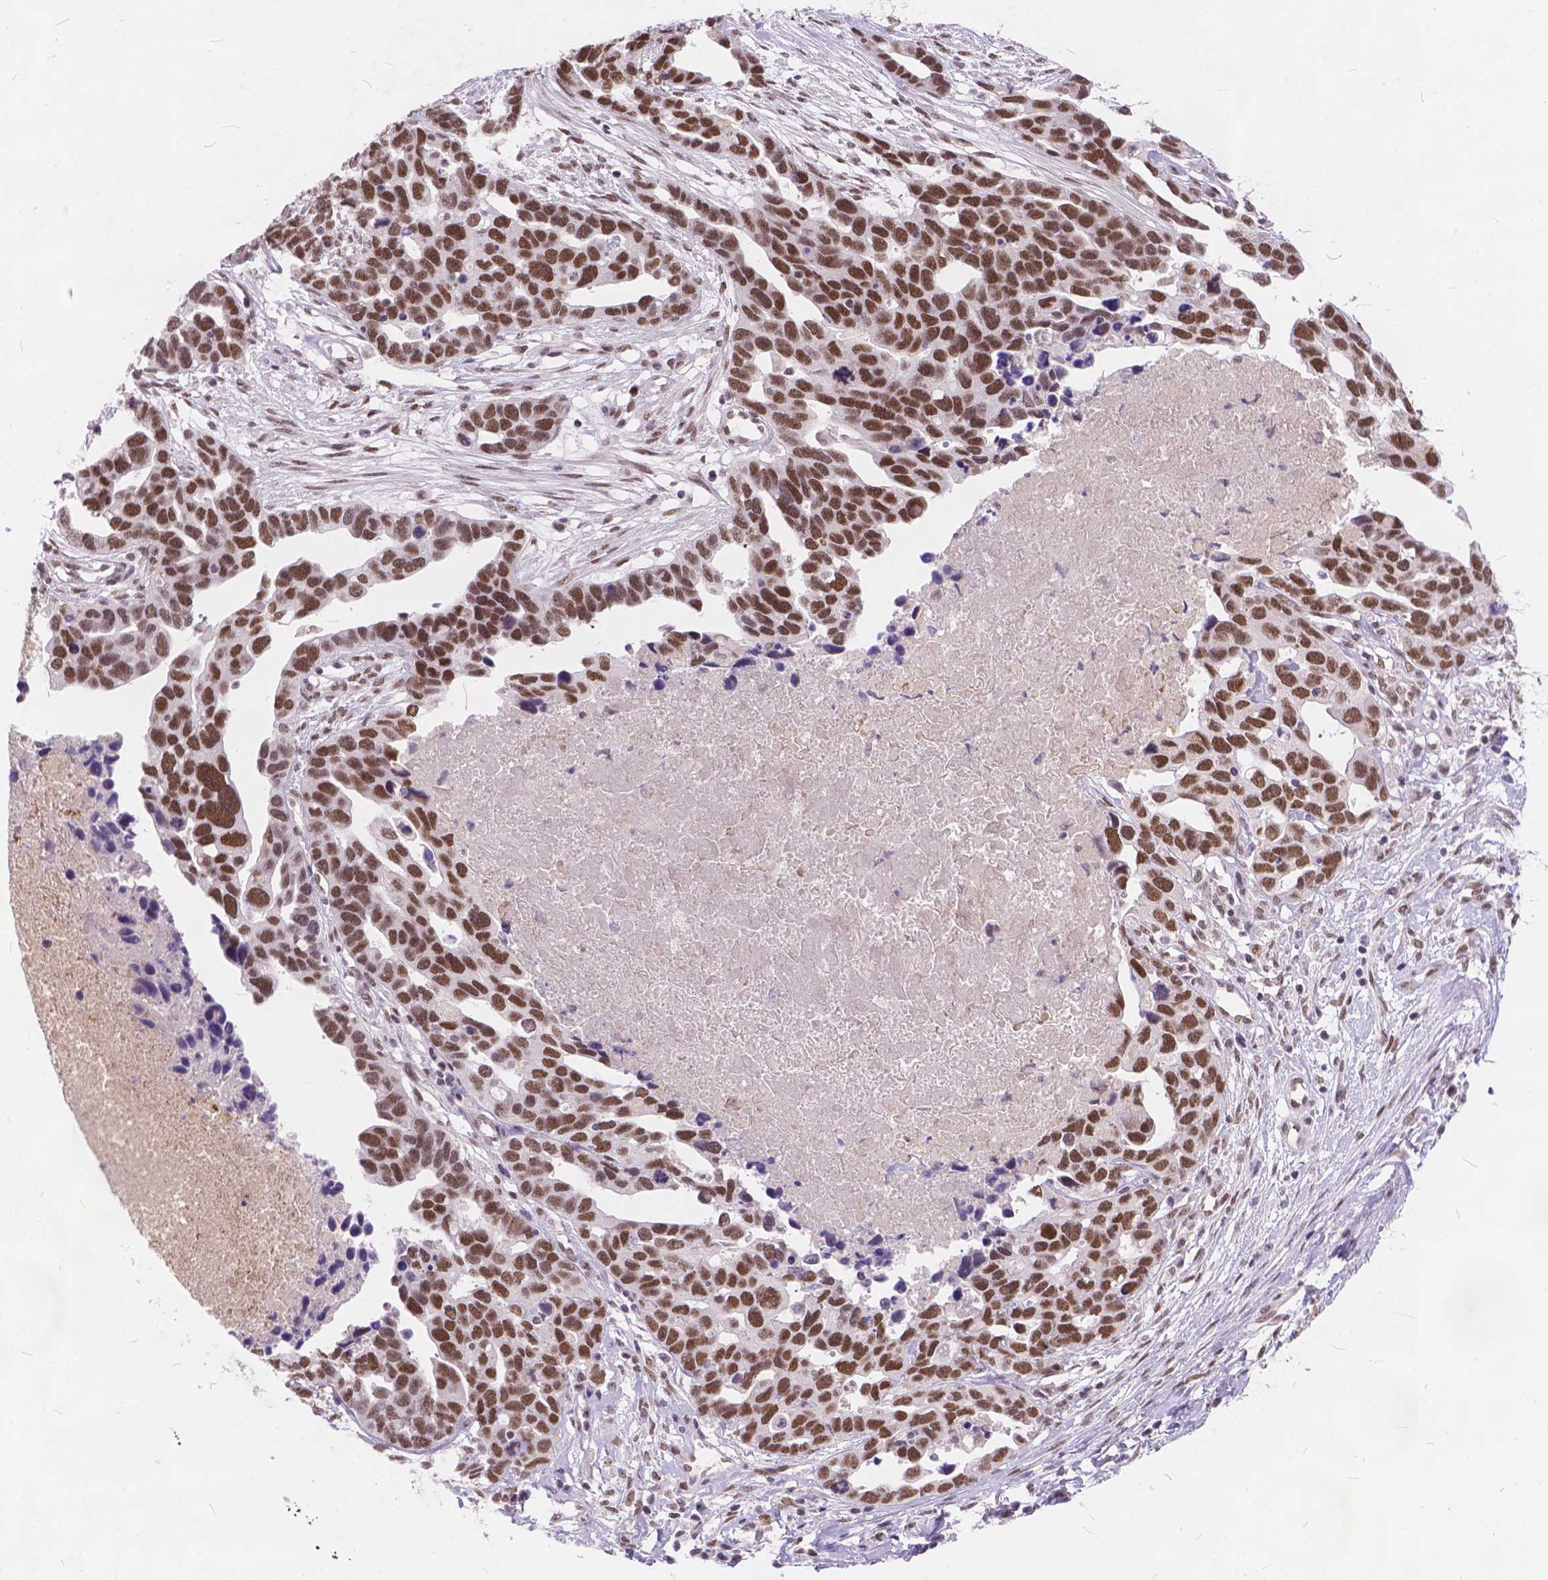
{"staining": {"intensity": "moderate", "quantity": ">75%", "location": "nuclear"}, "tissue": "ovarian cancer", "cell_type": "Tumor cells", "image_type": "cancer", "snomed": [{"axis": "morphology", "description": "Cystadenocarcinoma, serous, NOS"}, {"axis": "topography", "description": "Ovary"}], "caption": "DAB (3,3'-diaminobenzidine) immunohistochemical staining of human ovarian cancer (serous cystadenocarcinoma) exhibits moderate nuclear protein expression in about >75% of tumor cells.", "gene": "FAM53A", "patient": {"sex": "female", "age": 54}}